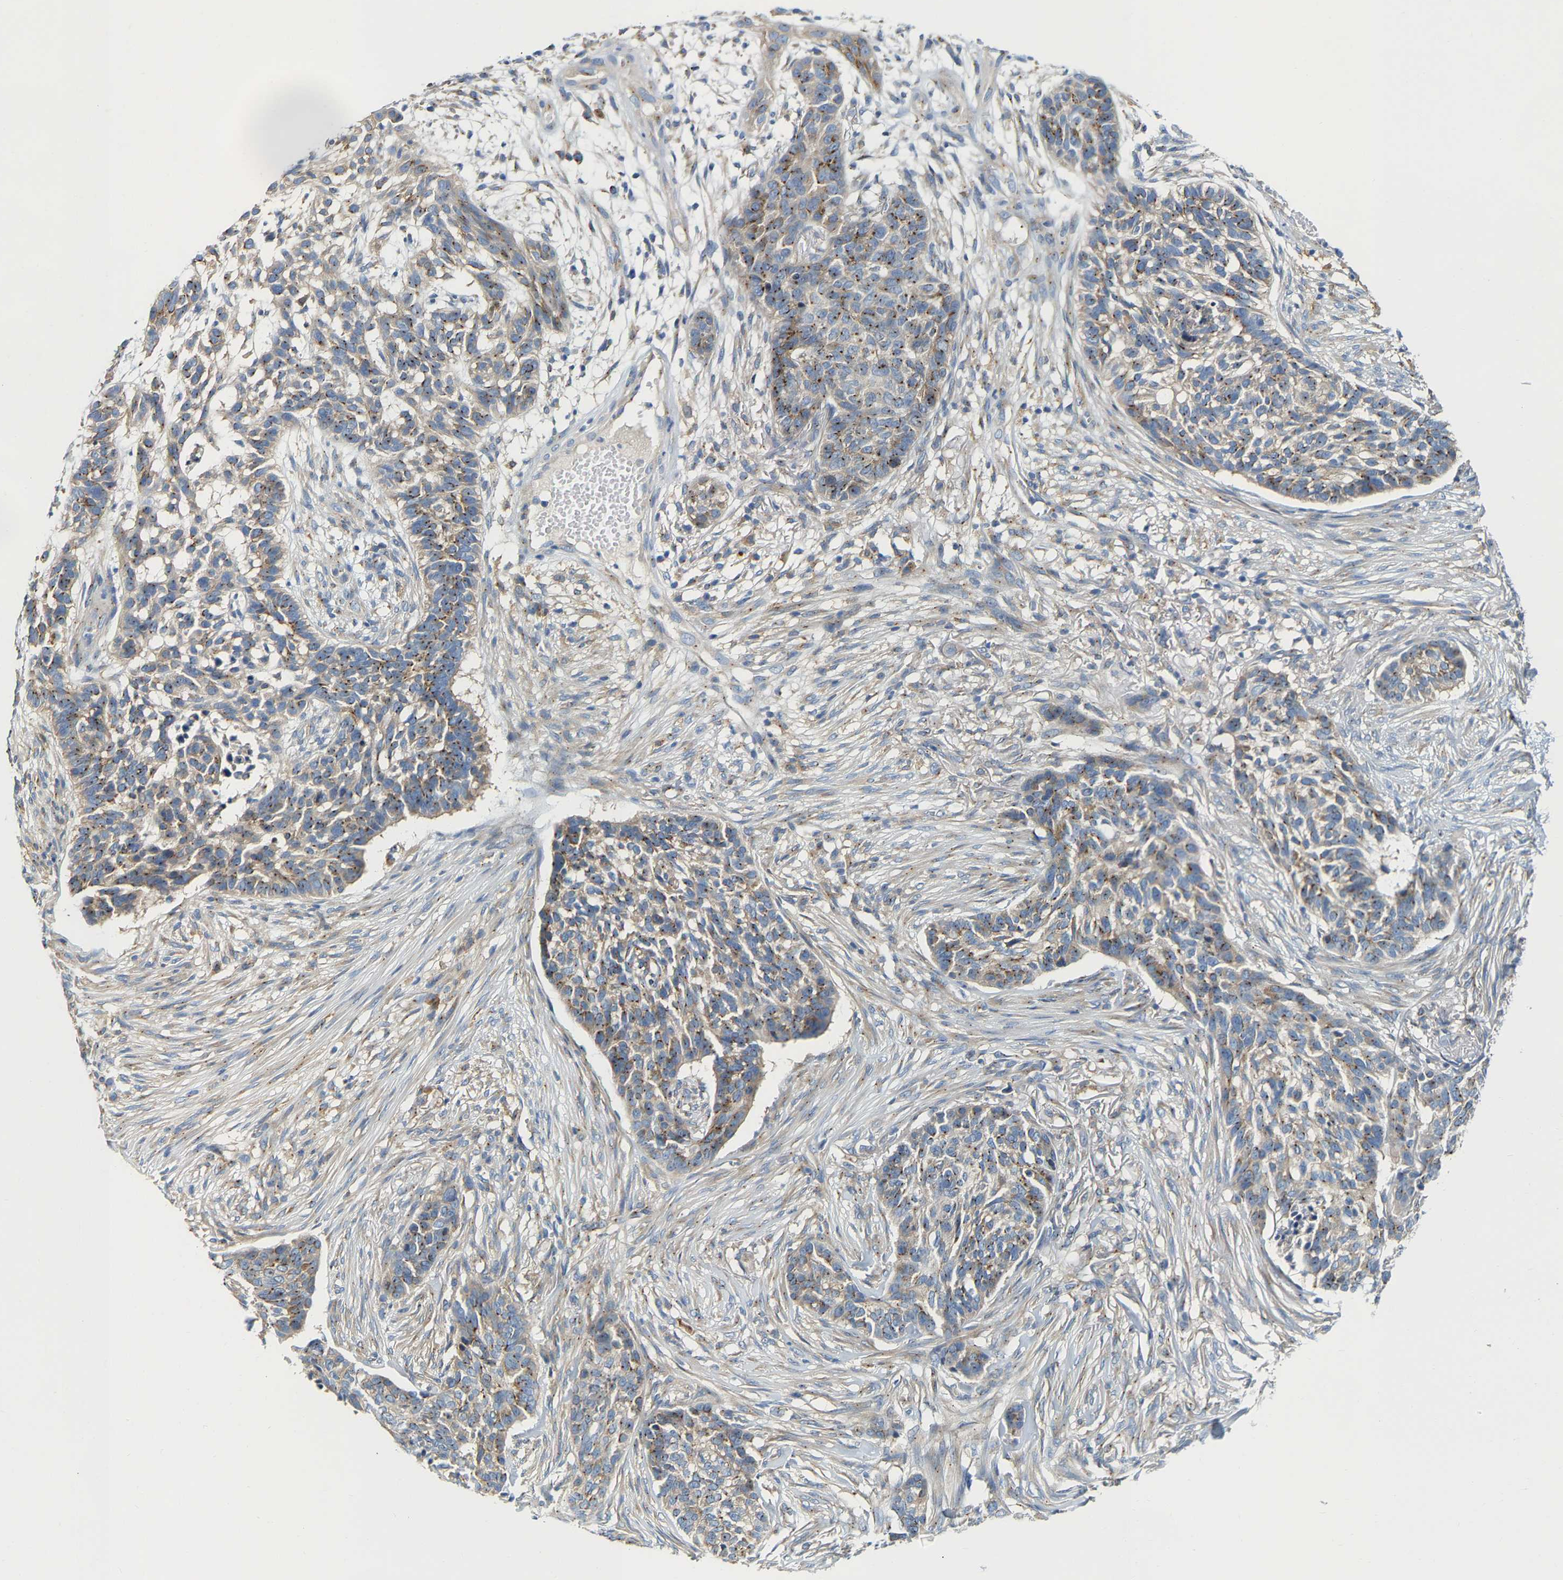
{"staining": {"intensity": "moderate", "quantity": "25%-75%", "location": "cytoplasmic/membranous"}, "tissue": "skin cancer", "cell_type": "Tumor cells", "image_type": "cancer", "snomed": [{"axis": "morphology", "description": "Basal cell carcinoma"}, {"axis": "topography", "description": "Skin"}], "caption": "DAB (3,3'-diaminobenzidine) immunohistochemical staining of human skin cancer exhibits moderate cytoplasmic/membranous protein positivity in approximately 25%-75% of tumor cells.", "gene": "PCNT", "patient": {"sex": "male", "age": 85}}